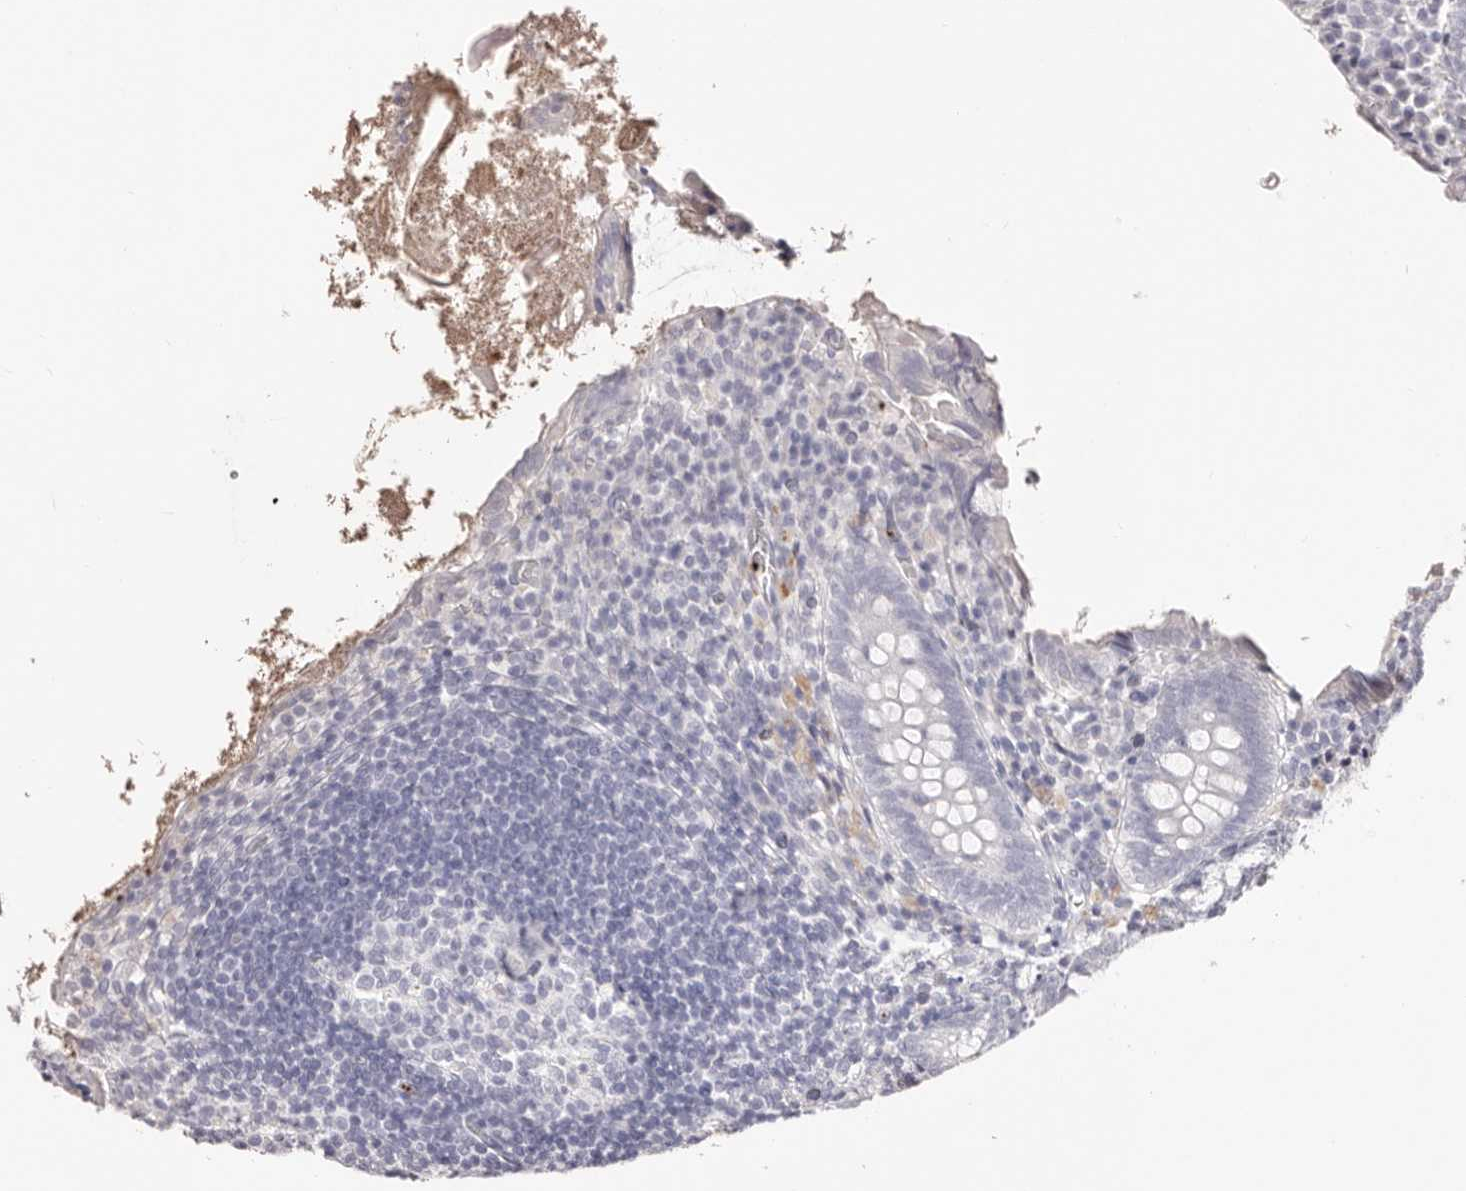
{"staining": {"intensity": "negative", "quantity": "none", "location": "none"}, "tissue": "appendix", "cell_type": "Glandular cells", "image_type": "normal", "snomed": [{"axis": "morphology", "description": "Normal tissue, NOS"}, {"axis": "topography", "description": "Appendix"}], "caption": "A high-resolution image shows immunohistochemistry (IHC) staining of benign appendix, which displays no significant staining in glandular cells.", "gene": "PF4", "patient": {"sex": "female", "age": 17}}